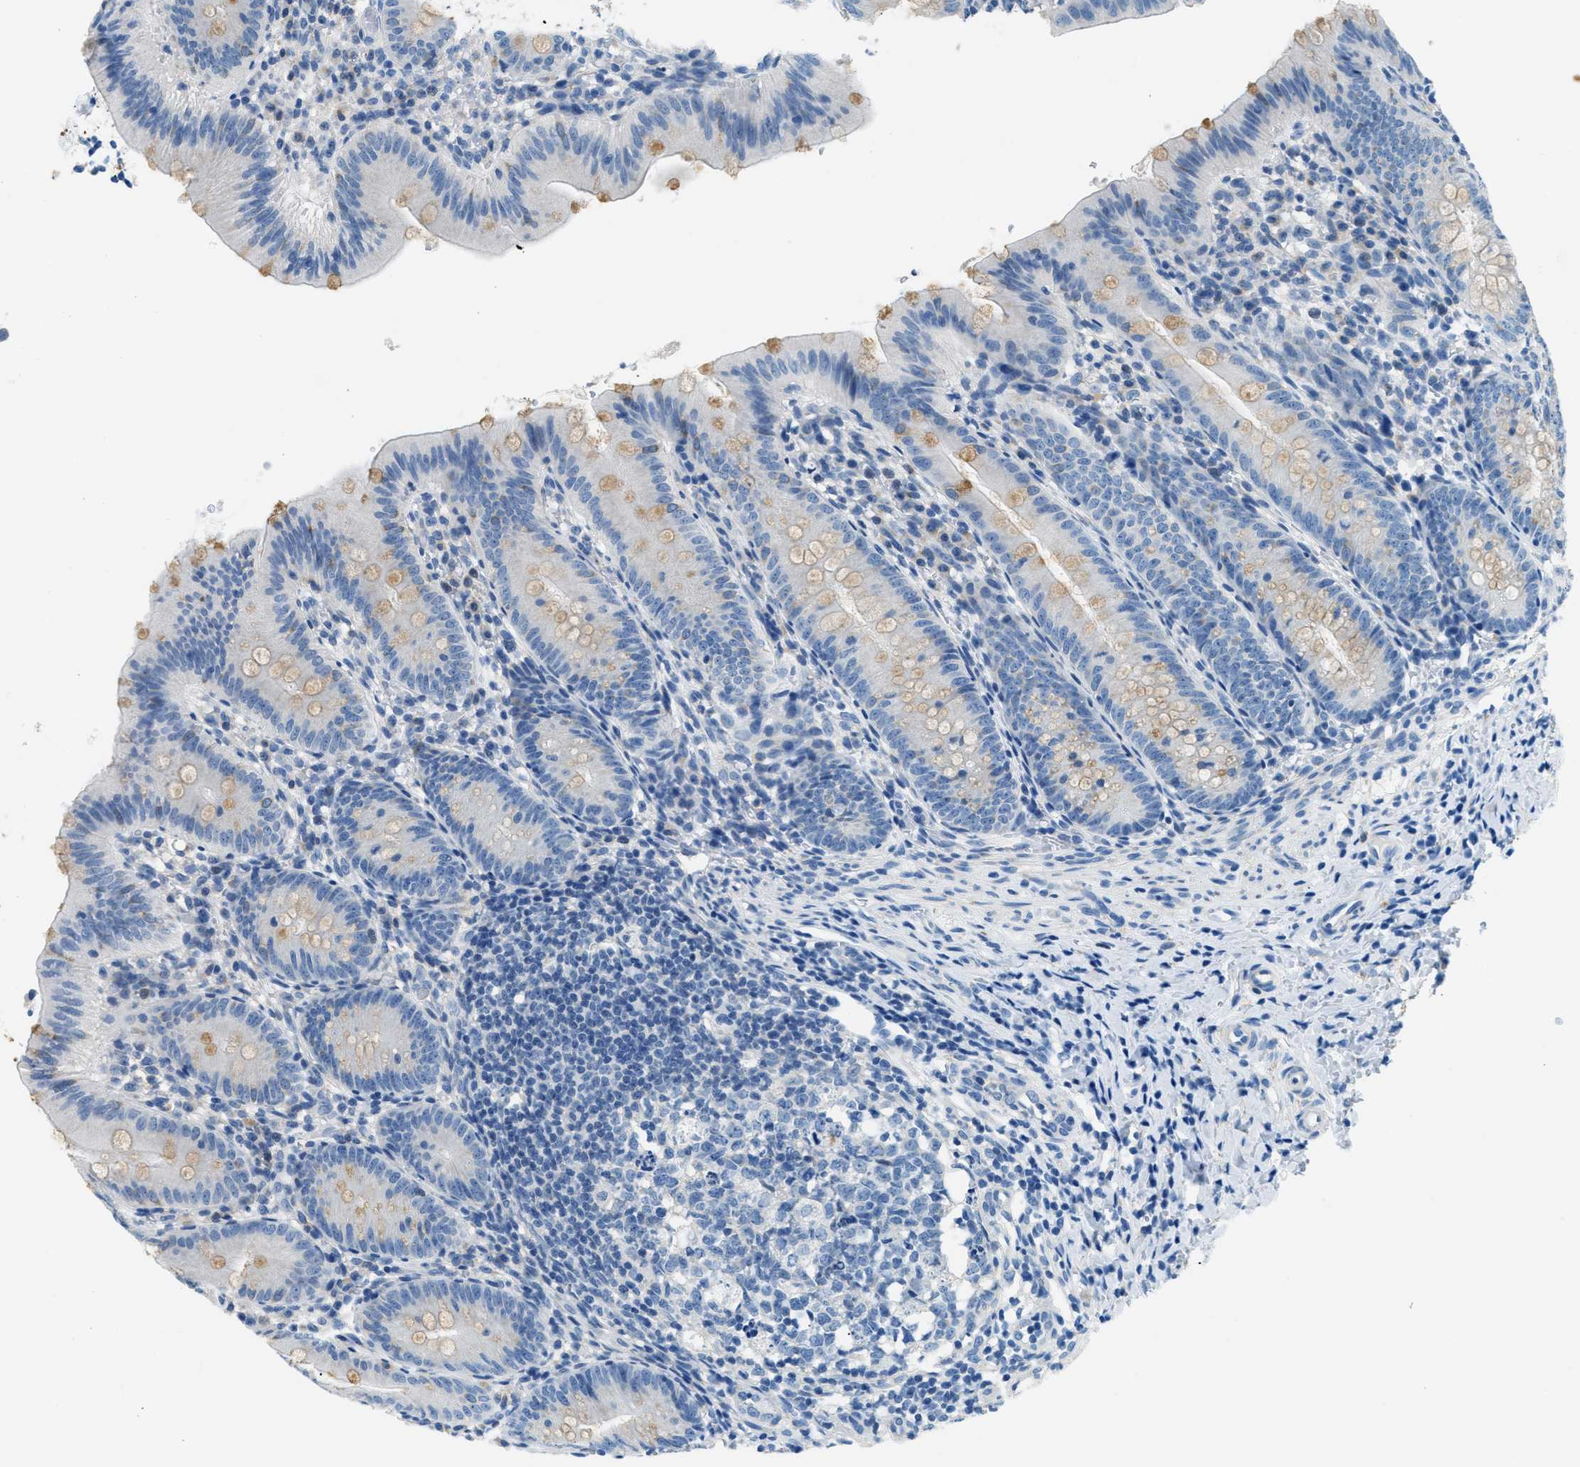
{"staining": {"intensity": "weak", "quantity": "<25%", "location": "cytoplasmic/membranous"}, "tissue": "appendix", "cell_type": "Glandular cells", "image_type": "normal", "snomed": [{"axis": "morphology", "description": "Normal tissue, NOS"}, {"axis": "topography", "description": "Appendix"}], "caption": "A high-resolution histopathology image shows IHC staining of normal appendix, which reveals no significant expression in glandular cells.", "gene": "CLDN18", "patient": {"sex": "male", "age": 1}}